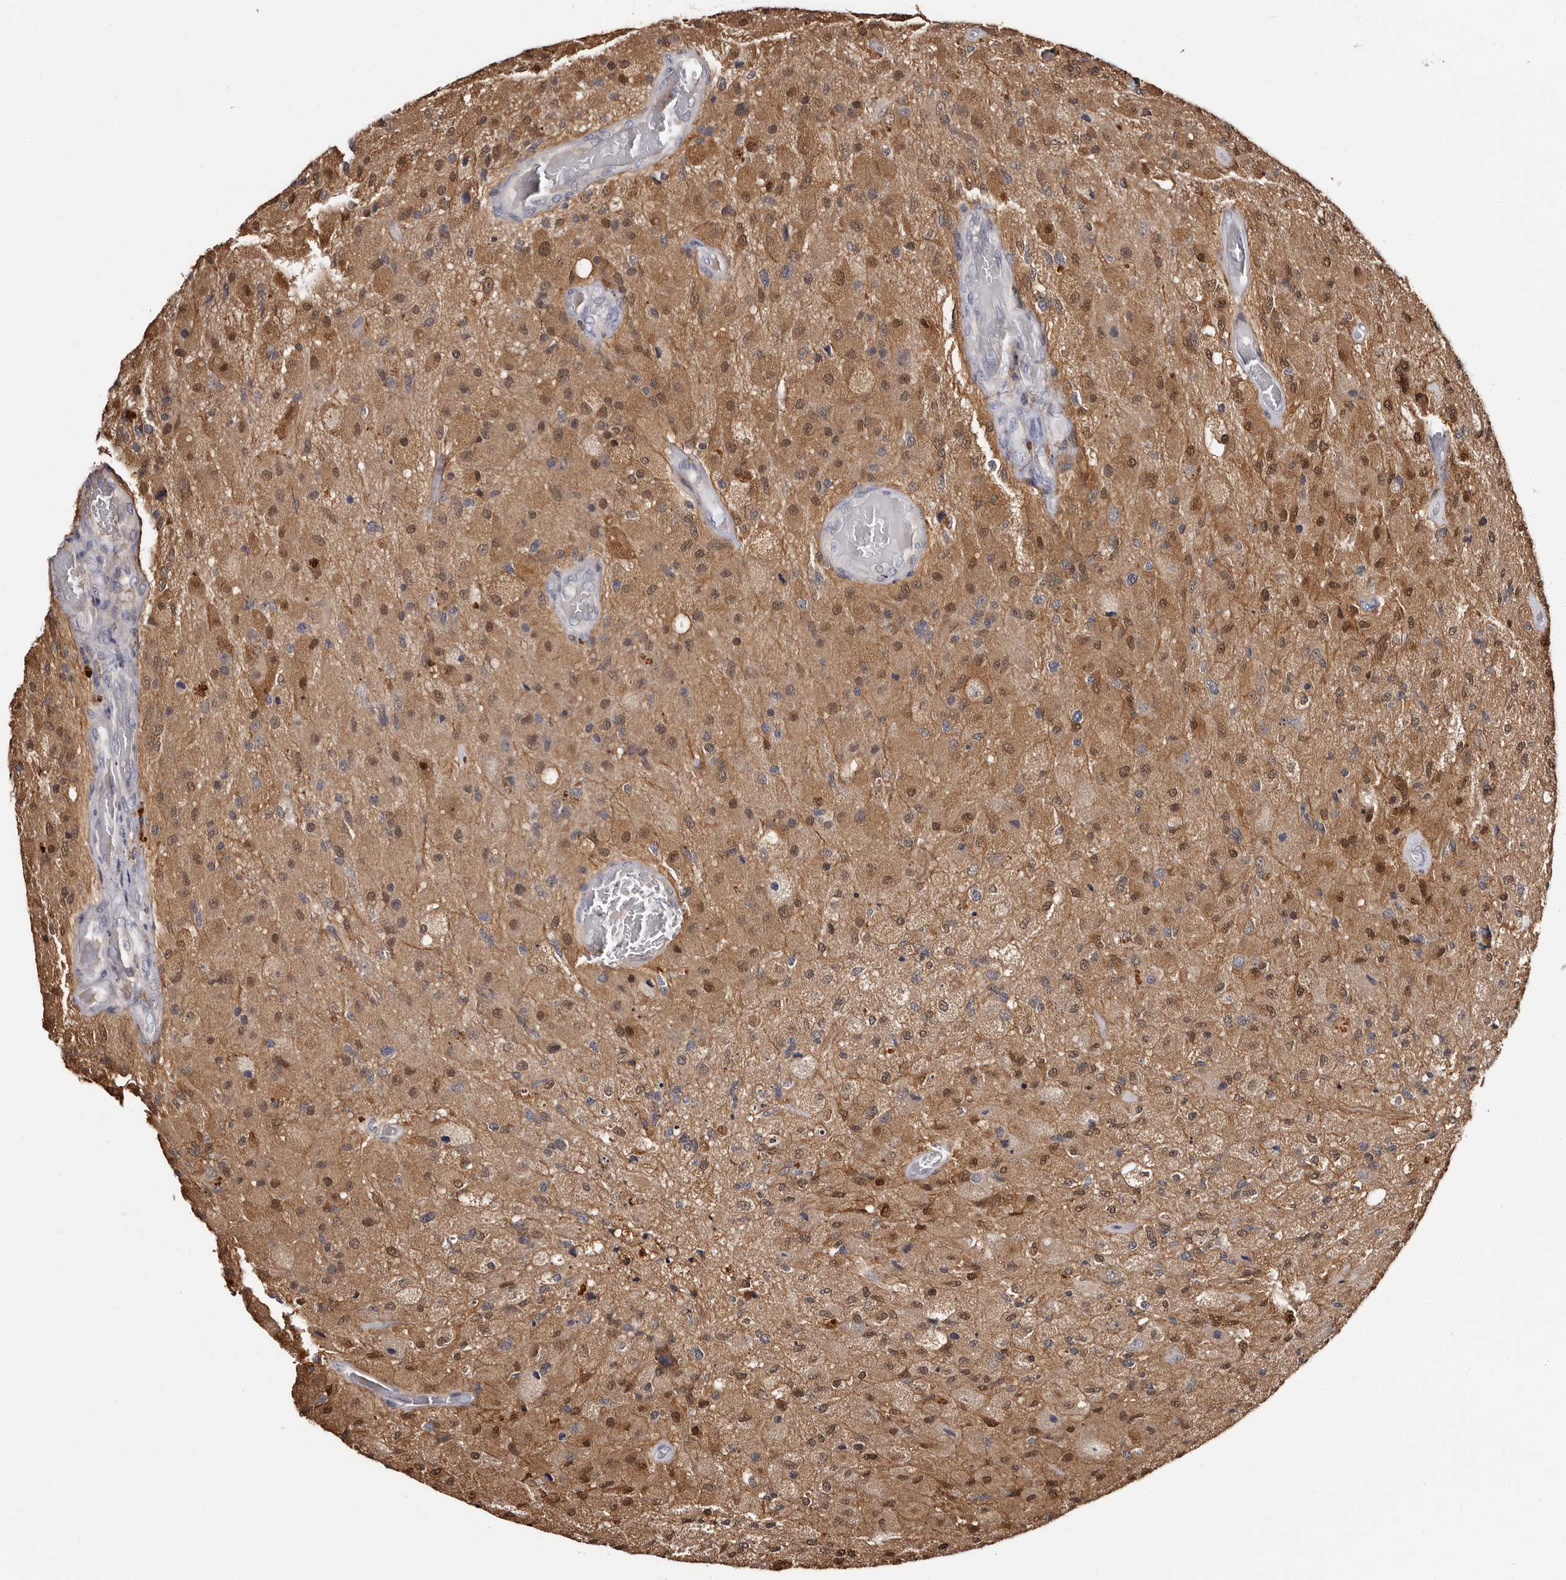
{"staining": {"intensity": "moderate", "quantity": ">75%", "location": "cytoplasmic/membranous,nuclear"}, "tissue": "glioma", "cell_type": "Tumor cells", "image_type": "cancer", "snomed": [{"axis": "morphology", "description": "Normal tissue, NOS"}, {"axis": "morphology", "description": "Glioma, malignant, High grade"}, {"axis": "topography", "description": "Cerebral cortex"}], "caption": "An IHC photomicrograph of tumor tissue is shown. Protein staining in brown highlights moderate cytoplasmic/membranous and nuclear positivity in high-grade glioma (malignant) within tumor cells. The staining was performed using DAB (3,3'-diaminobenzidine) to visualize the protein expression in brown, while the nuclei were stained in blue with hematoxylin (Magnification: 20x).", "gene": "DNPH1", "patient": {"sex": "male", "age": 77}}